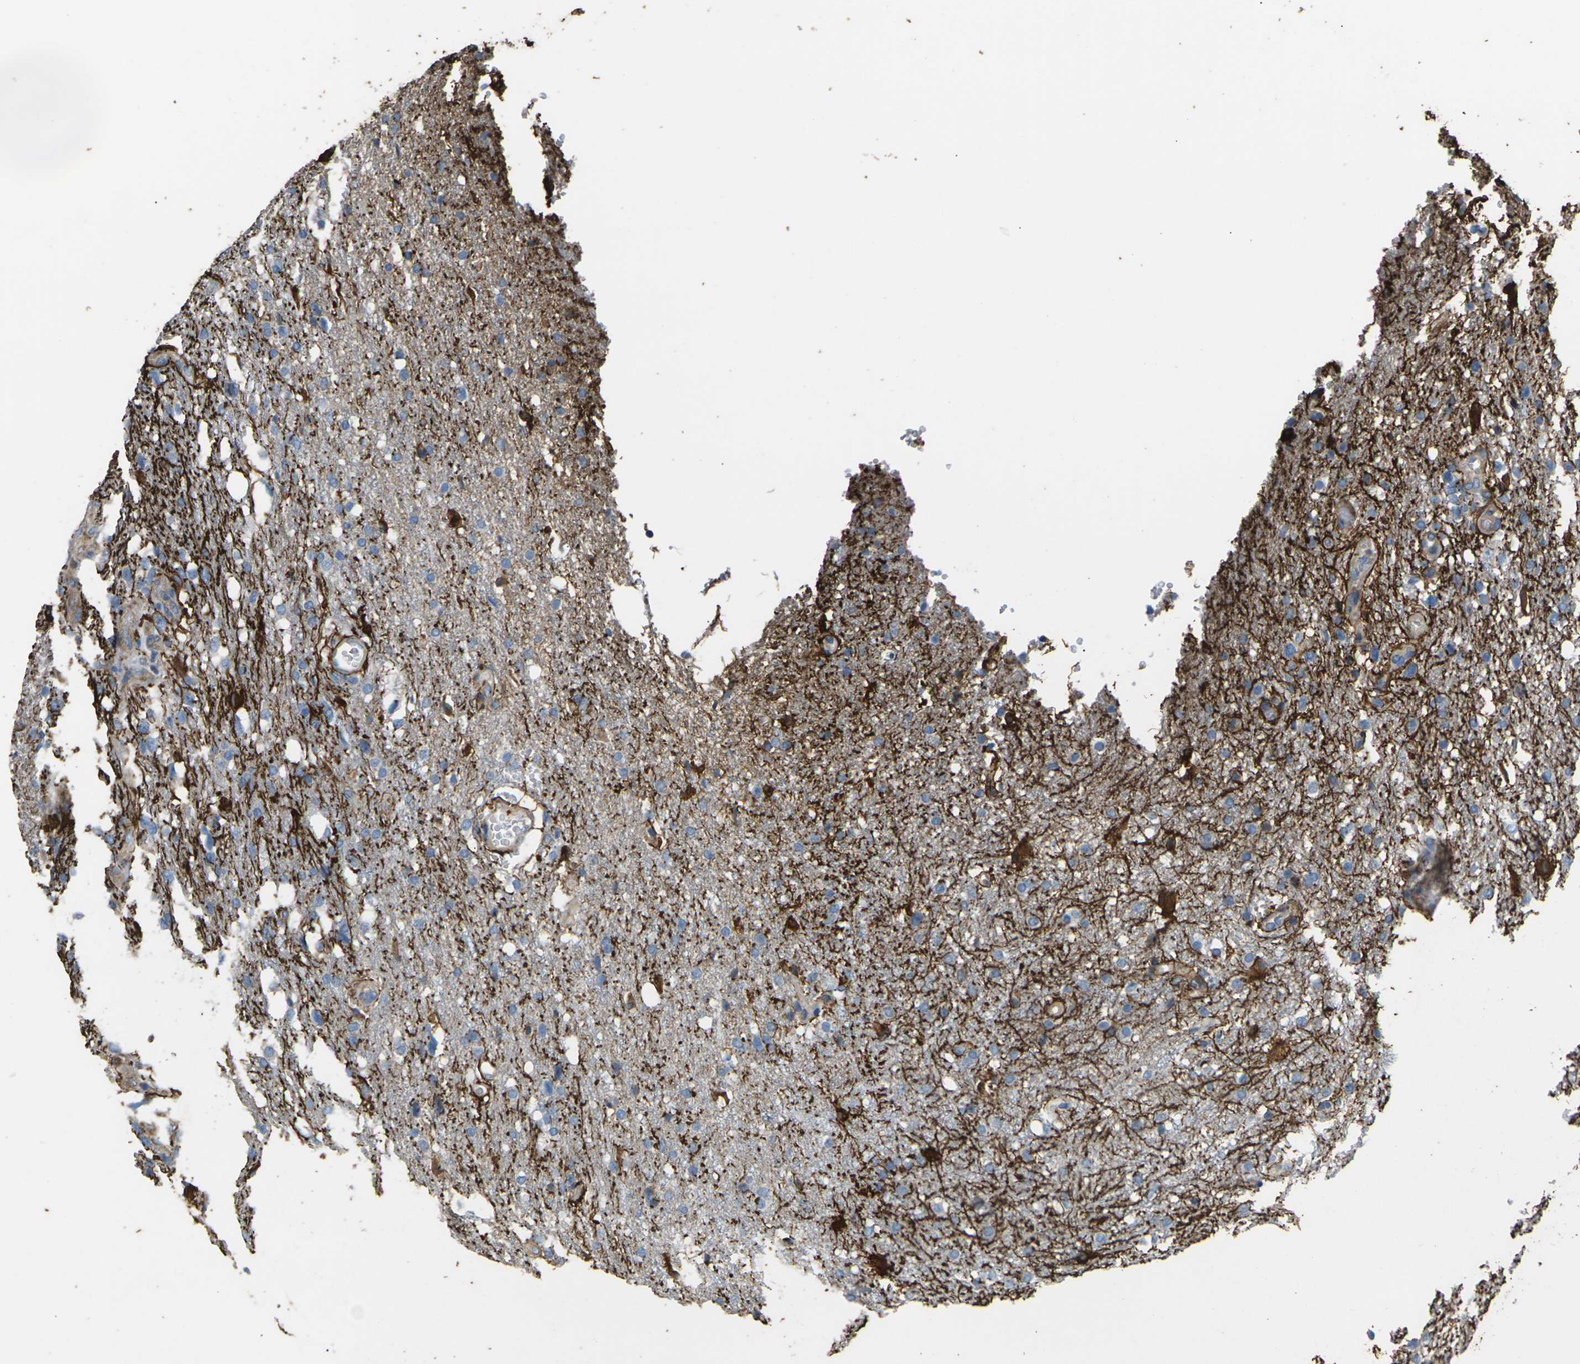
{"staining": {"intensity": "strong", "quantity": "<25%", "location": "cytoplasmic/membranous"}, "tissue": "glioma", "cell_type": "Tumor cells", "image_type": "cancer", "snomed": [{"axis": "morphology", "description": "Glioma, malignant, High grade"}, {"axis": "topography", "description": "Brain"}], "caption": "Immunohistochemistry (DAB) staining of human high-grade glioma (malignant) exhibits strong cytoplasmic/membranous protein staining in approximately <25% of tumor cells. (brown staining indicates protein expression, while blue staining denotes nuclei).", "gene": "KLHDC8B", "patient": {"sex": "female", "age": 58}}